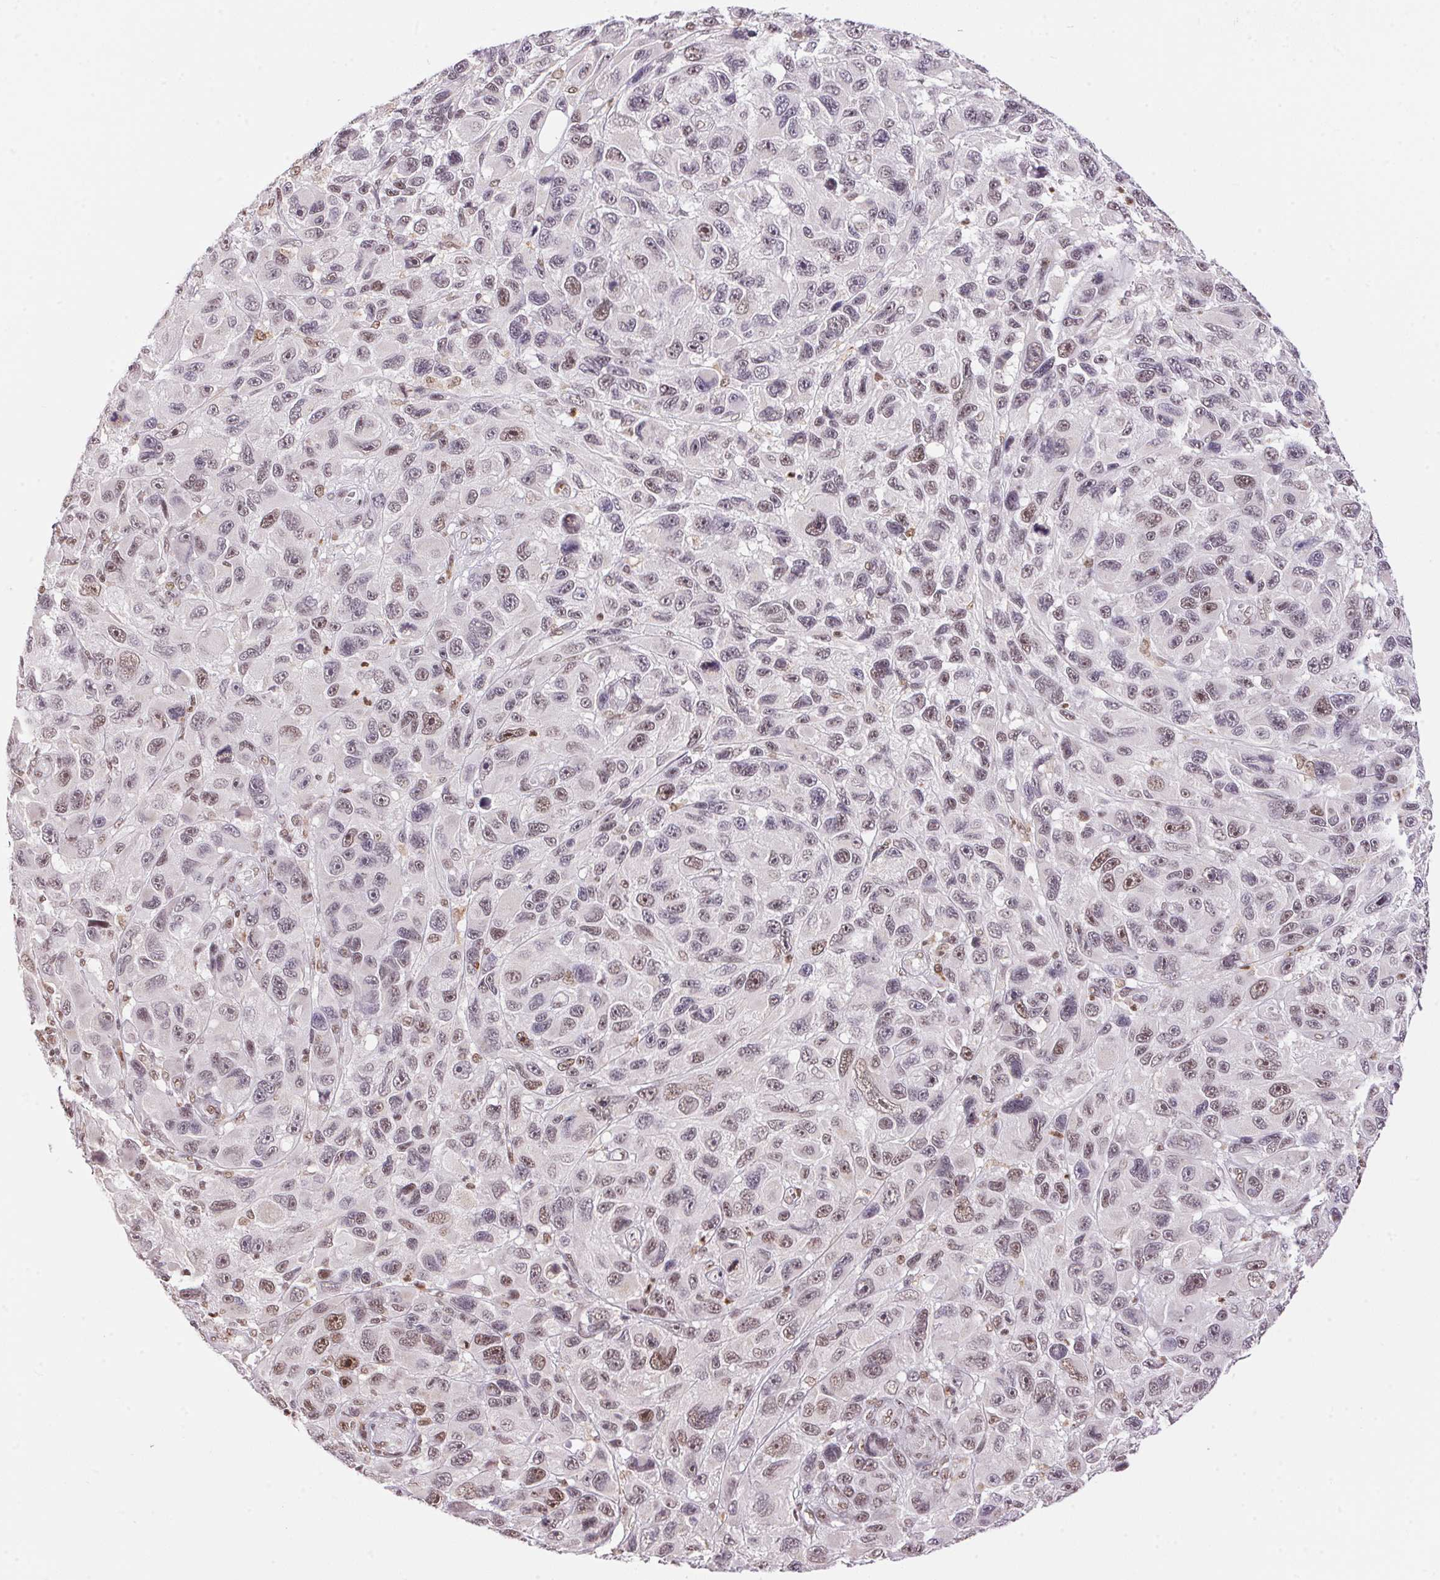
{"staining": {"intensity": "weak", "quantity": "25%-75%", "location": "nuclear"}, "tissue": "melanoma", "cell_type": "Tumor cells", "image_type": "cancer", "snomed": [{"axis": "morphology", "description": "Malignant melanoma, NOS"}, {"axis": "topography", "description": "Skin"}], "caption": "The photomicrograph demonstrates immunohistochemical staining of malignant melanoma. There is weak nuclear expression is seen in about 25%-75% of tumor cells.", "gene": "NFE2L1", "patient": {"sex": "male", "age": 53}}